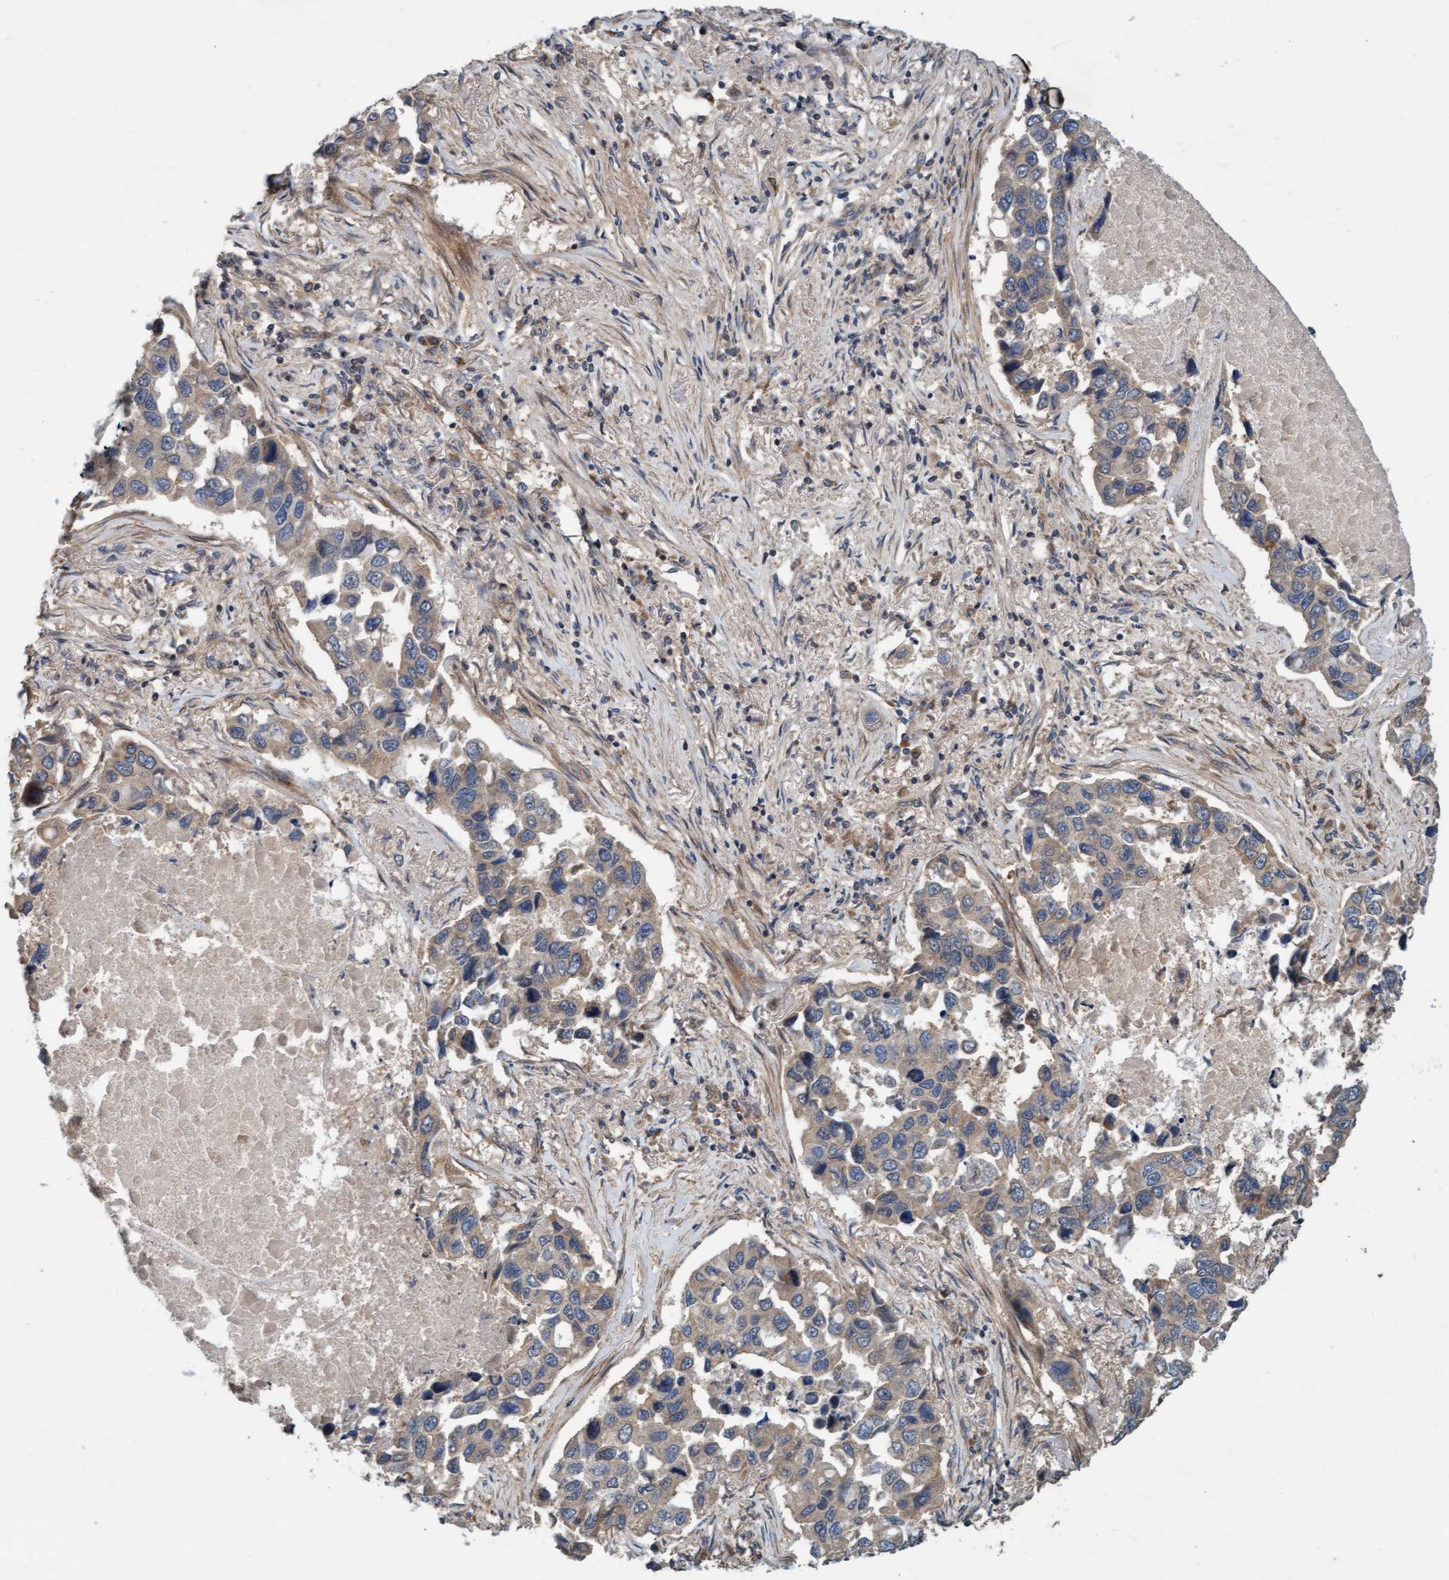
{"staining": {"intensity": "weak", "quantity": ">75%", "location": "cytoplasmic/membranous"}, "tissue": "lung cancer", "cell_type": "Tumor cells", "image_type": "cancer", "snomed": [{"axis": "morphology", "description": "Adenocarcinoma, NOS"}, {"axis": "topography", "description": "Lung"}], "caption": "Human lung cancer stained for a protein (brown) displays weak cytoplasmic/membranous positive positivity in about >75% of tumor cells.", "gene": "MLXIP", "patient": {"sex": "male", "age": 64}}